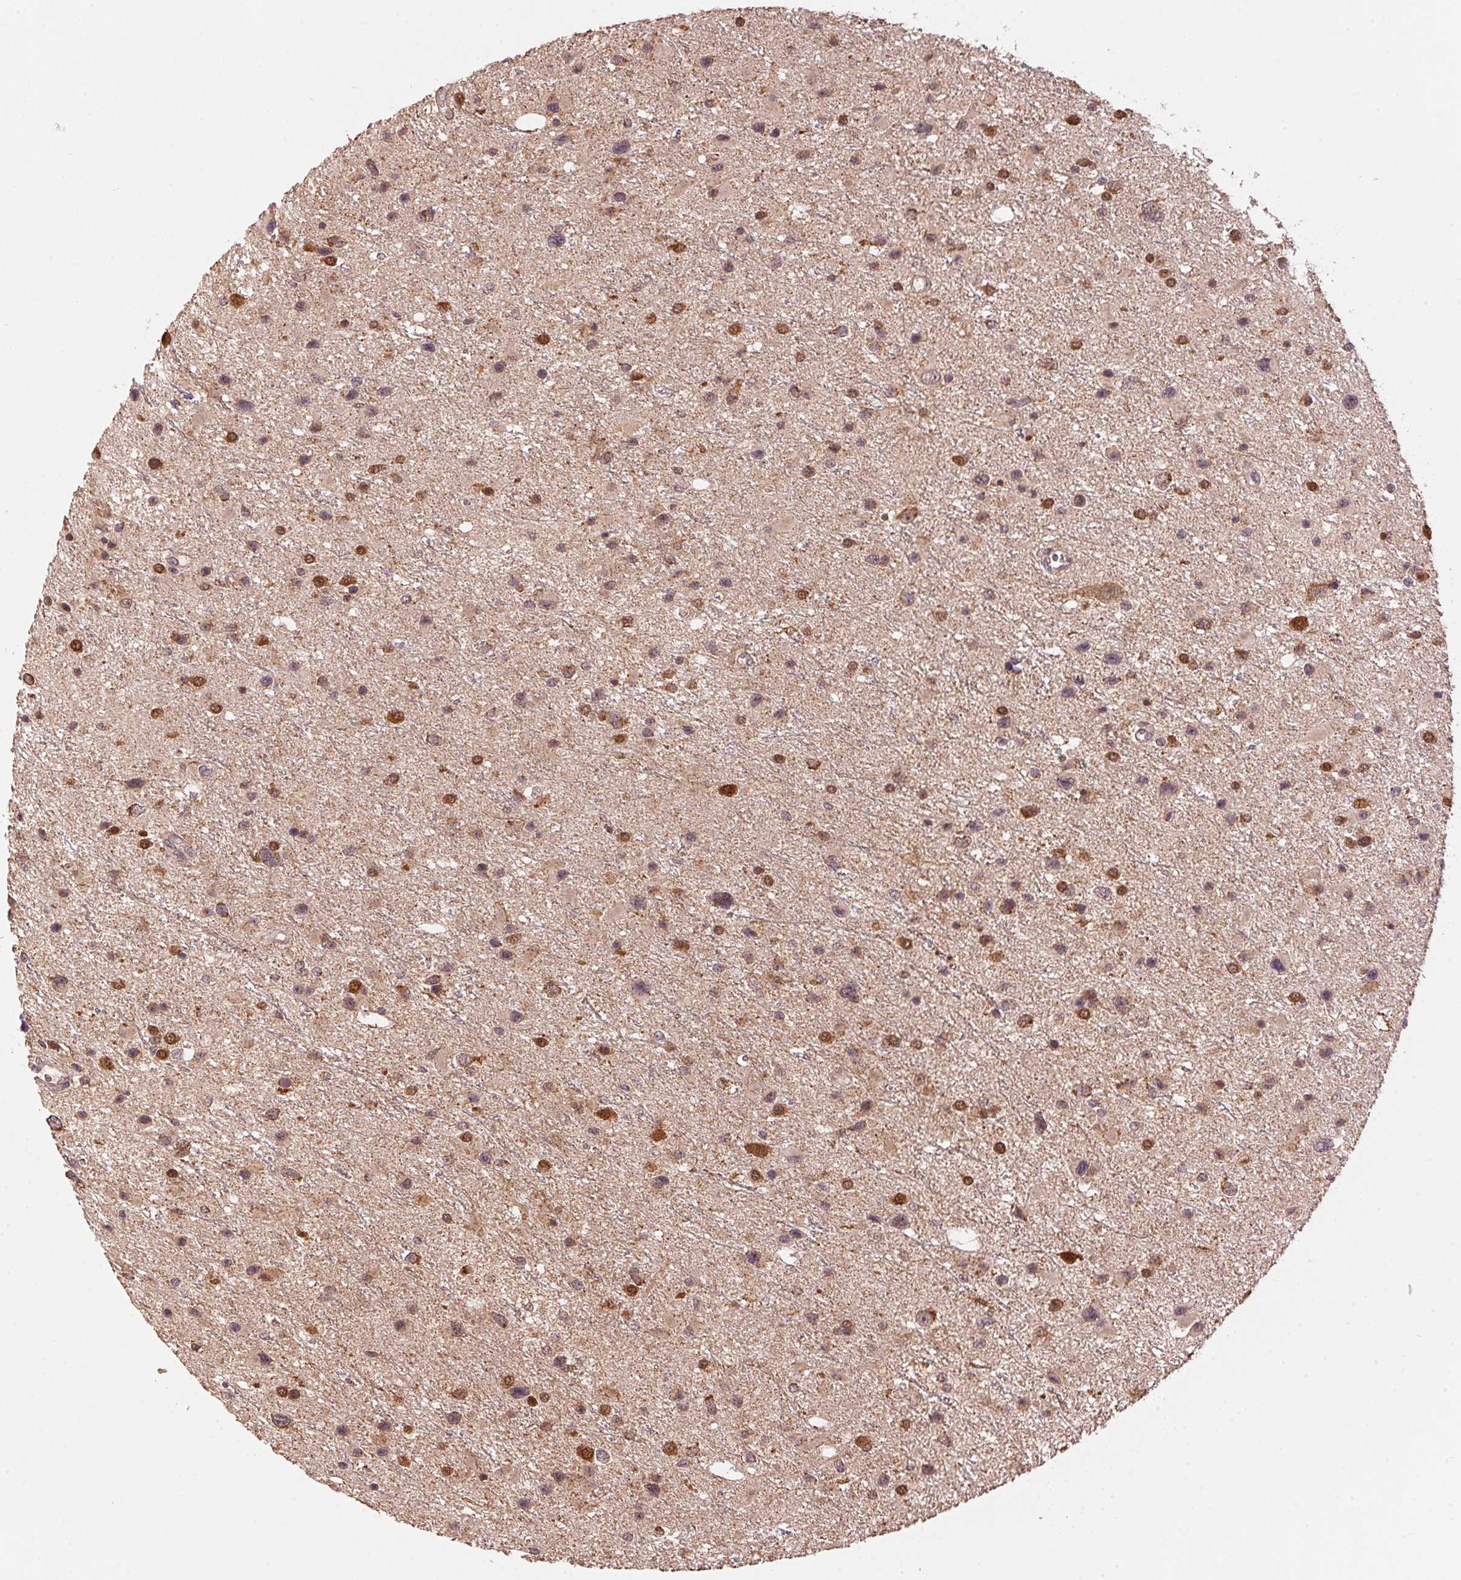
{"staining": {"intensity": "strong", "quantity": "25%-75%", "location": "cytoplasmic/membranous,nuclear"}, "tissue": "glioma", "cell_type": "Tumor cells", "image_type": "cancer", "snomed": [{"axis": "morphology", "description": "Glioma, malignant, Low grade"}, {"axis": "topography", "description": "Brain"}], "caption": "DAB (3,3'-diaminobenzidine) immunohistochemical staining of low-grade glioma (malignant) demonstrates strong cytoplasmic/membranous and nuclear protein staining in approximately 25%-75% of tumor cells.", "gene": "ARHGAP6", "patient": {"sex": "female", "age": 32}}